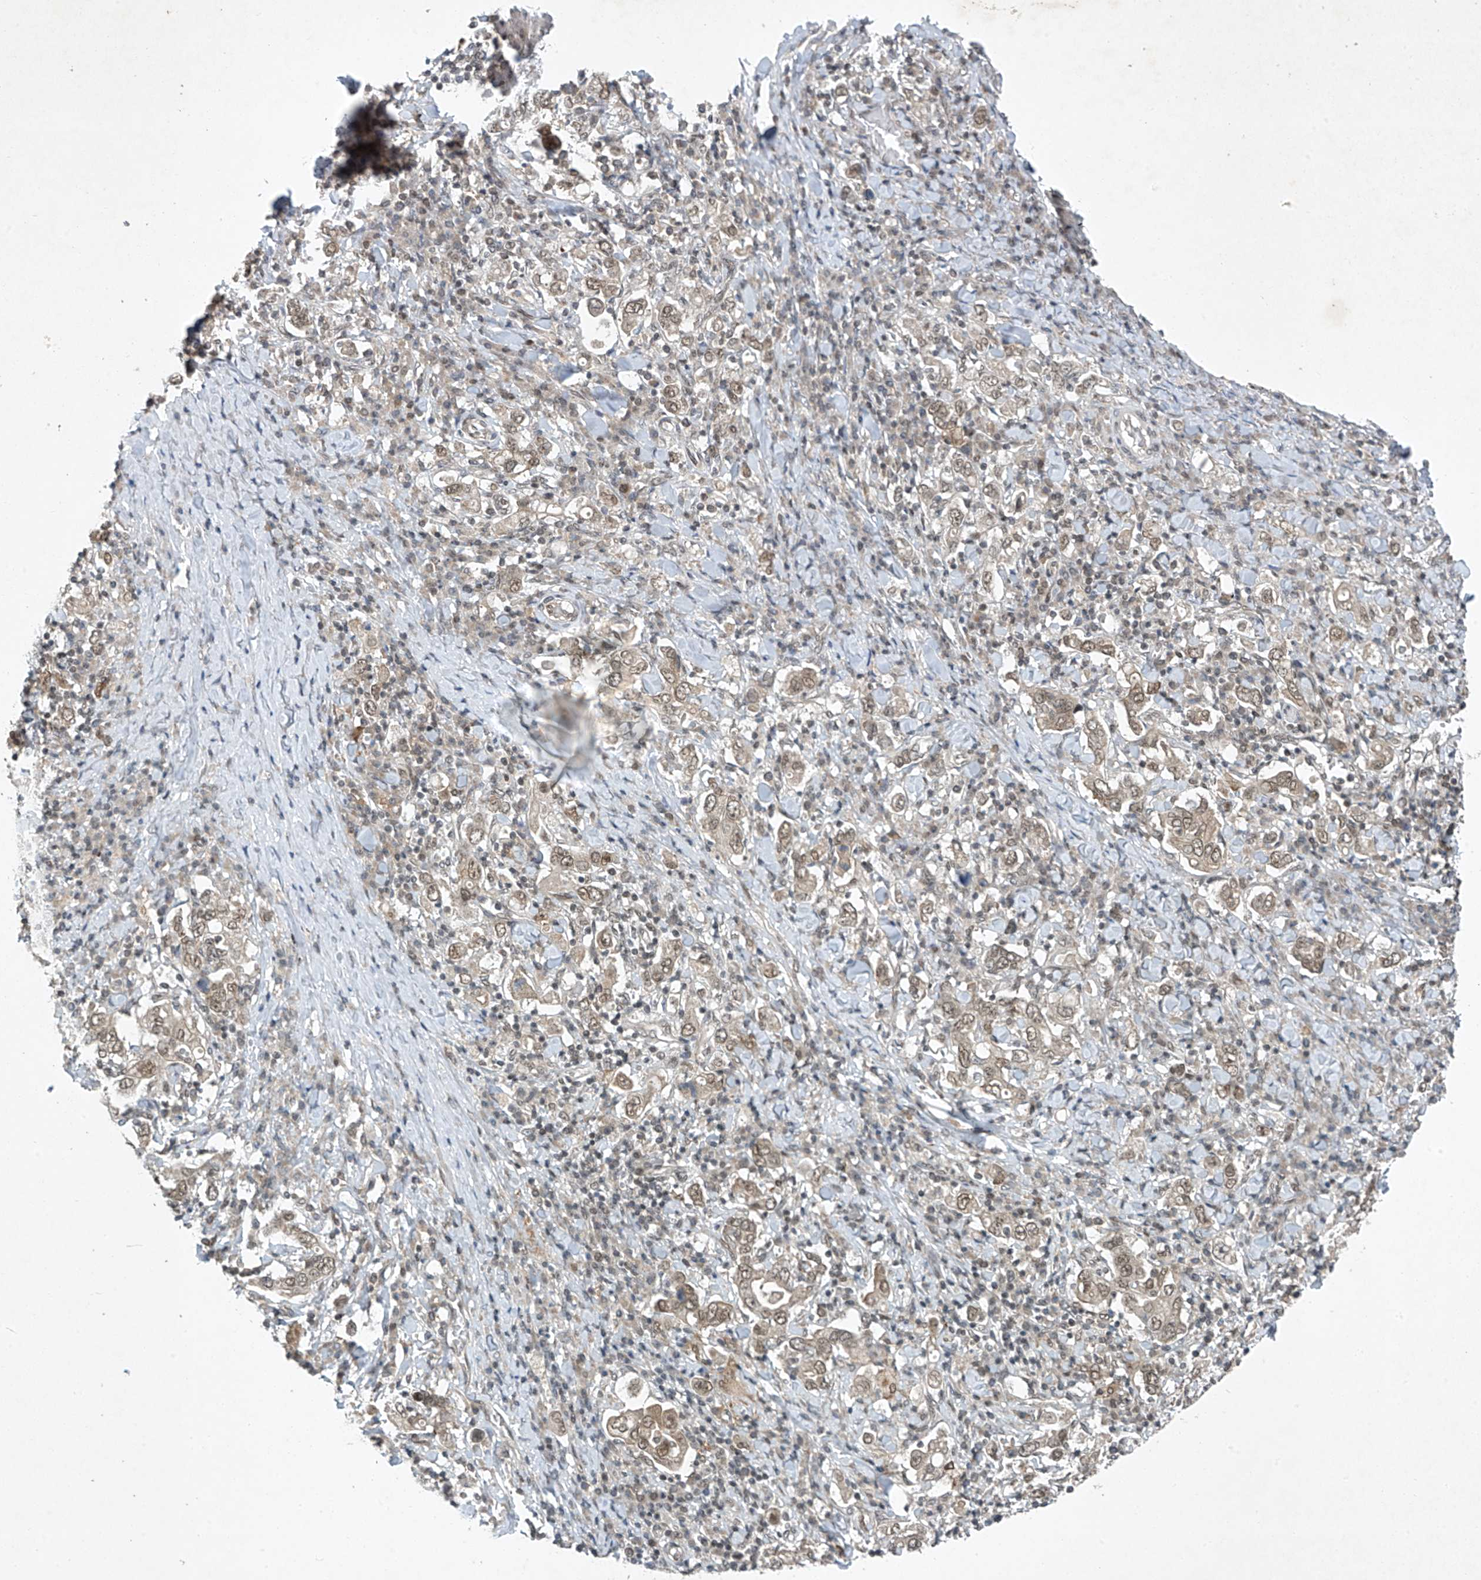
{"staining": {"intensity": "weak", "quantity": ">75%", "location": "nuclear"}, "tissue": "stomach cancer", "cell_type": "Tumor cells", "image_type": "cancer", "snomed": [{"axis": "morphology", "description": "Adenocarcinoma, NOS"}, {"axis": "topography", "description": "Stomach, upper"}], "caption": "Stomach cancer stained with immunohistochemistry (IHC) reveals weak nuclear staining in about >75% of tumor cells.", "gene": "TAF8", "patient": {"sex": "male", "age": 62}}